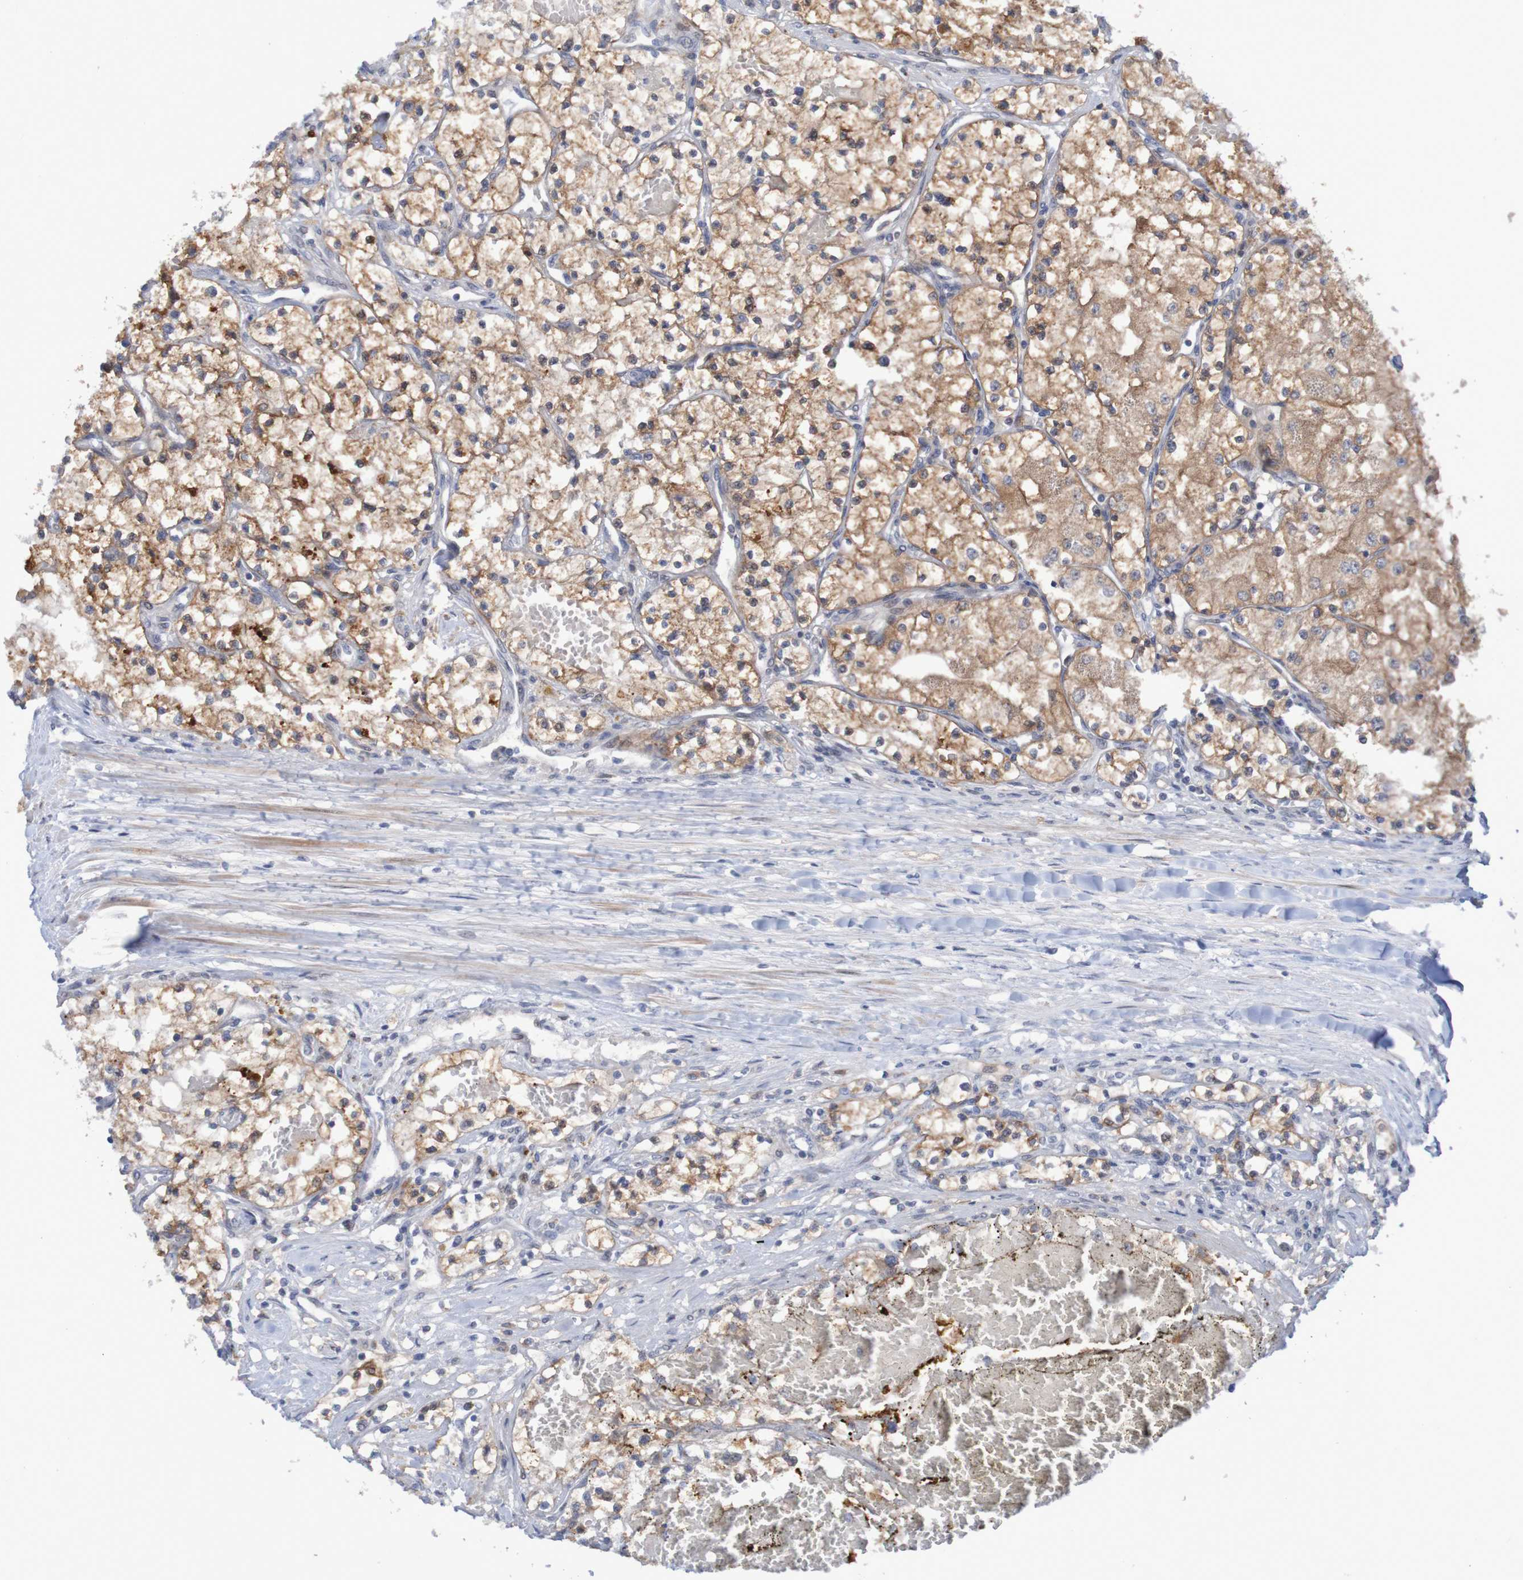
{"staining": {"intensity": "moderate", "quantity": ">75%", "location": "cytoplasmic/membranous"}, "tissue": "renal cancer", "cell_type": "Tumor cells", "image_type": "cancer", "snomed": [{"axis": "morphology", "description": "Adenocarcinoma, NOS"}, {"axis": "topography", "description": "Kidney"}], "caption": "This micrograph demonstrates immunohistochemistry (IHC) staining of renal cancer (adenocarcinoma), with medium moderate cytoplasmic/membranous positivity in about >75% of tumor cells.", "gene": "FBP2", "patient": {"sex": "male", "age": 68}}